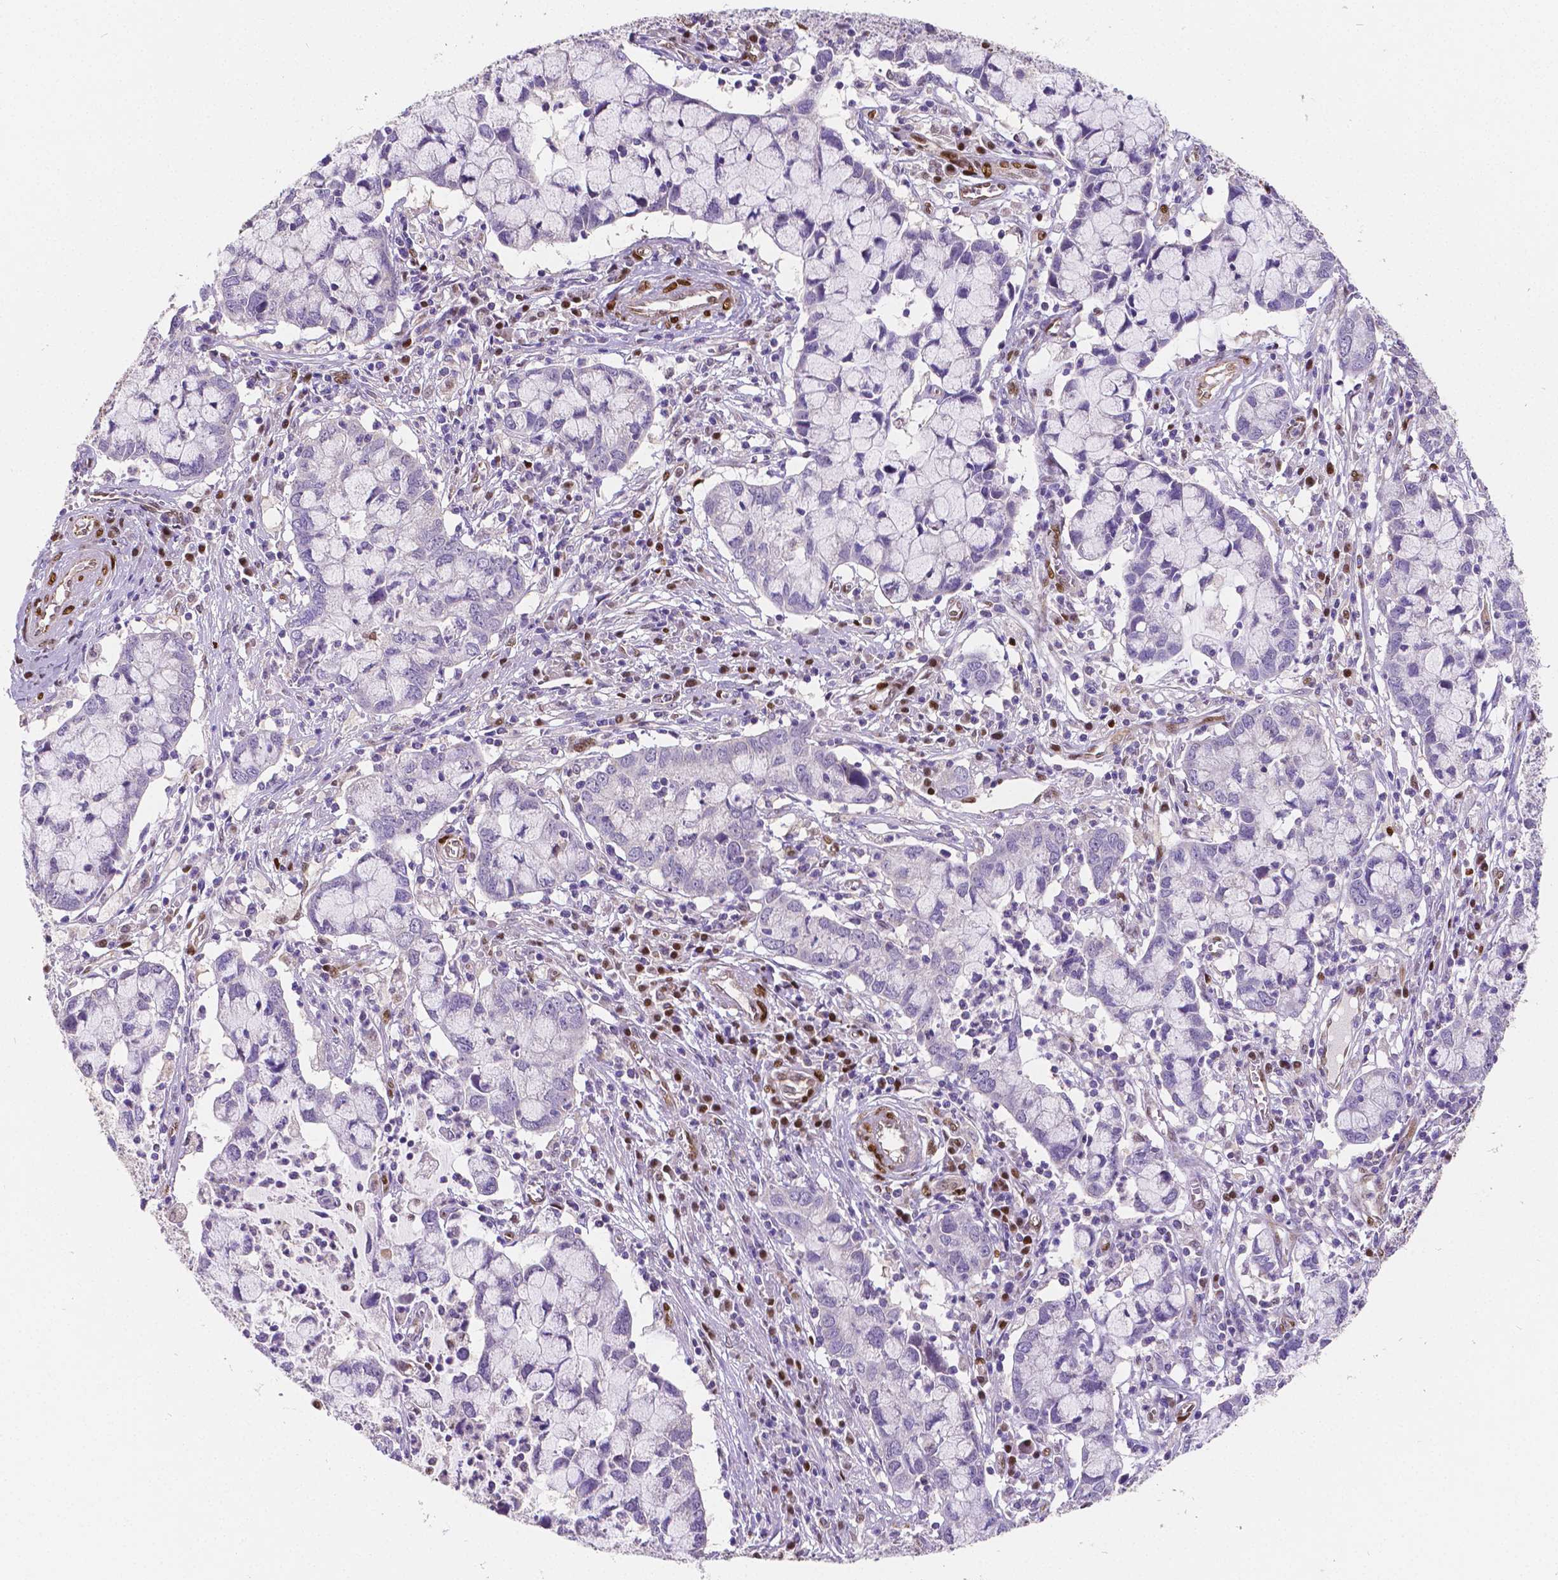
{"staining": {"intensity": "negative", "quantity": "none", "location": "none"}, "tissue": "cervical cancer", "cell_type": "Tumor cells", "image_type": "cancer", "snomed": [{"axis": "morphology", "description": "Adenocarcinoma, NOS"}, {"axis": "topography", "description": "Cervix"}], "caption": "A high-resolution histopathology image shows immunohistochemistry (IHC) staining of cervical adenocarcinoma, which shows no significant expression in tumor cells.", "gene": "MEF2C", "patient": {"sex": "female", "age": 40}}